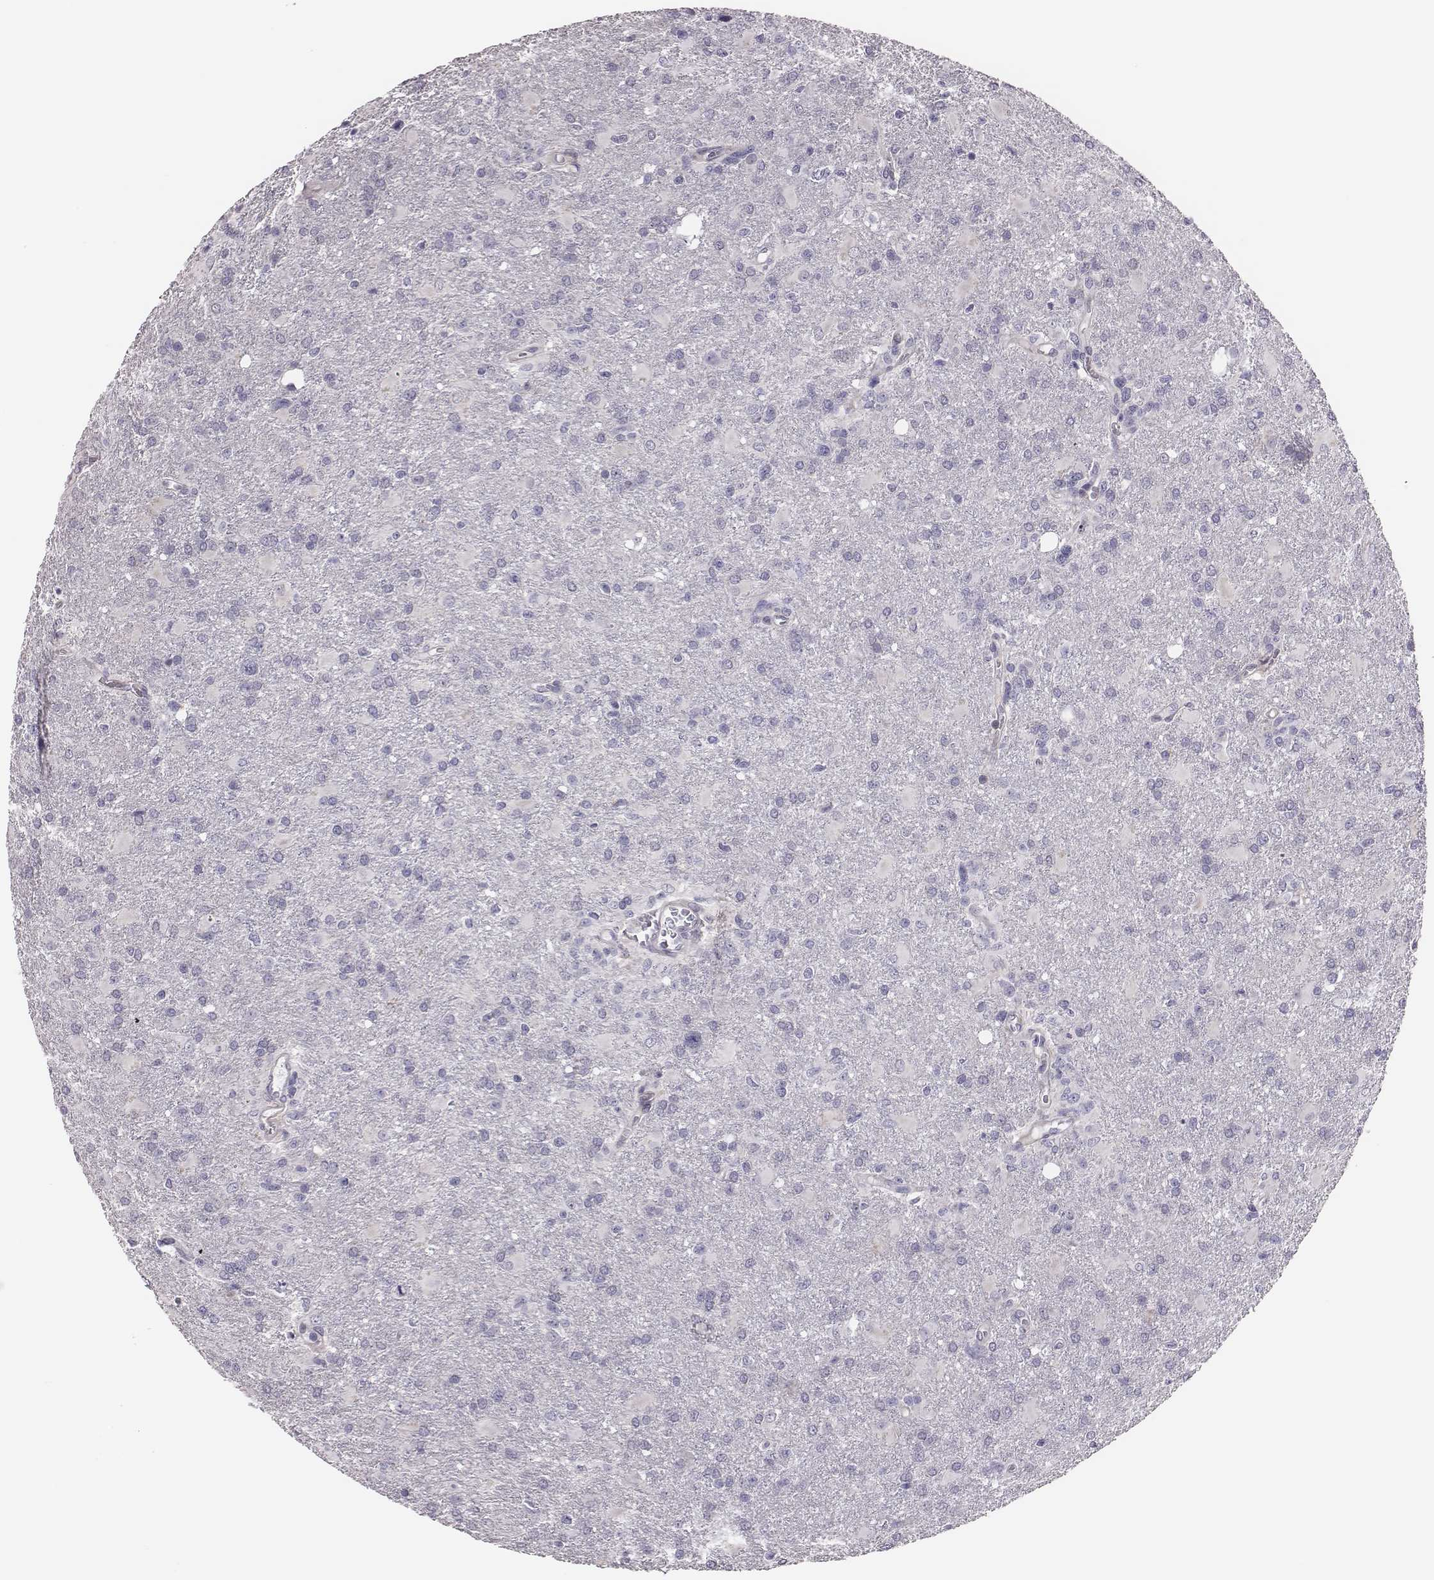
{"staining": {"intensity": "negative", "quantity": "none", "location": "none"}, "tissue": "glioma", "cell_type": "Tumor cells", "image_type": "cancer", "snomed": [{"axis": "morphology", "description": "Glioma, malignant, High grade"}, {"axis": "topography", "description": "Brain"}], "caption": "This is an immunohistochemistry (IHC) histopathology image of glioma. There is no expression in tumor cells.", "gene": "SCML2", "patient": {"sex": "male", "age": 68}}